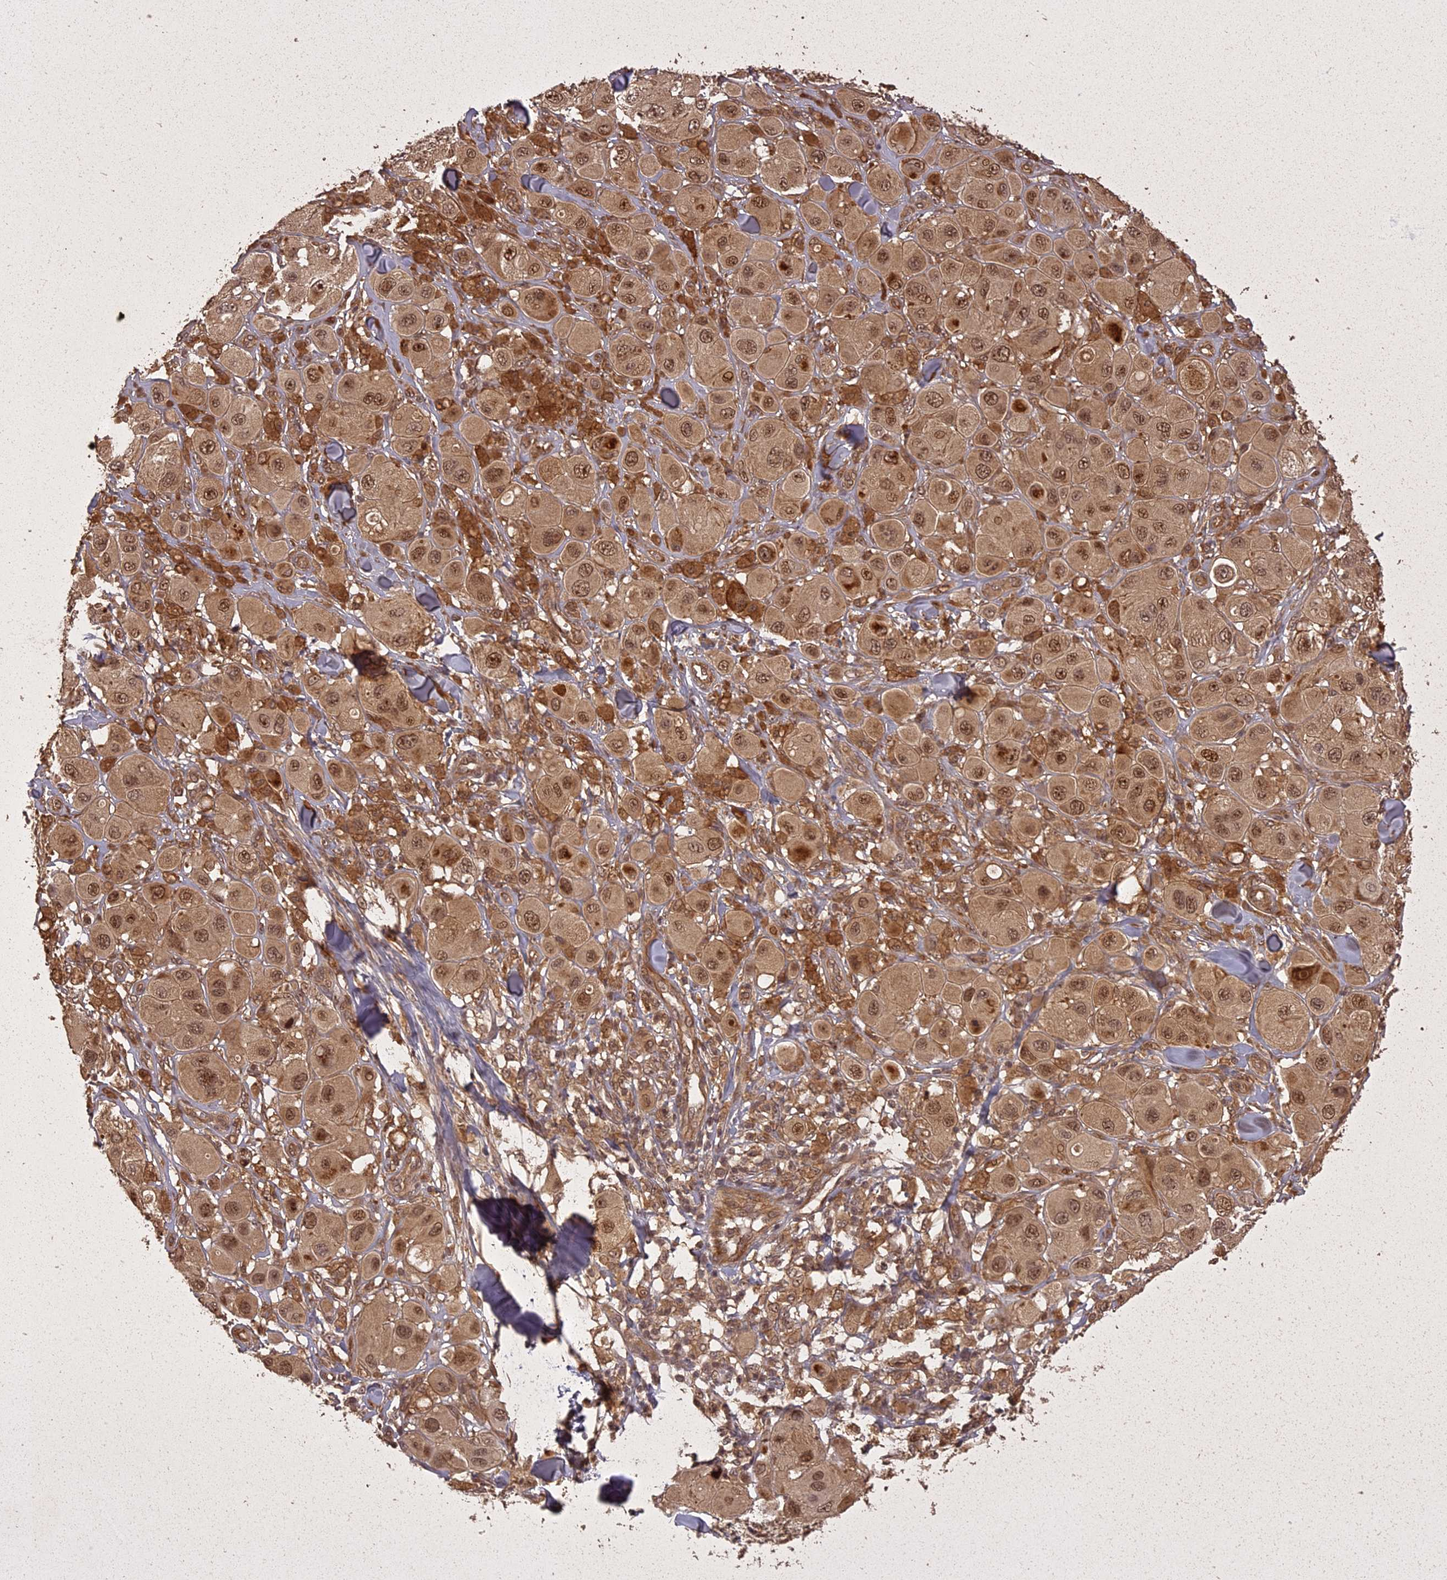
{"staining": {"intensity": "moderate", "quantity": ">75%", "location": "cytoplasmic/membranous,nuclear"}, "tissue": "melanoma", "cell_type": "Tumor cells", "image_type": "cancer", "snomed": [{"axis": "morphology", "description": "Malignant melanoma, Metastatic site"}, {"axis": "topography", "description": "Skin"}], "caption": "The micrograph demonstrates staining of melanoma, revealing moderate cytoplasmic/membranous and nuclear protein expression (brown color) within tumor cells.", "gene": "LIN37", "patient": {"sex": "male", "age": 41}}